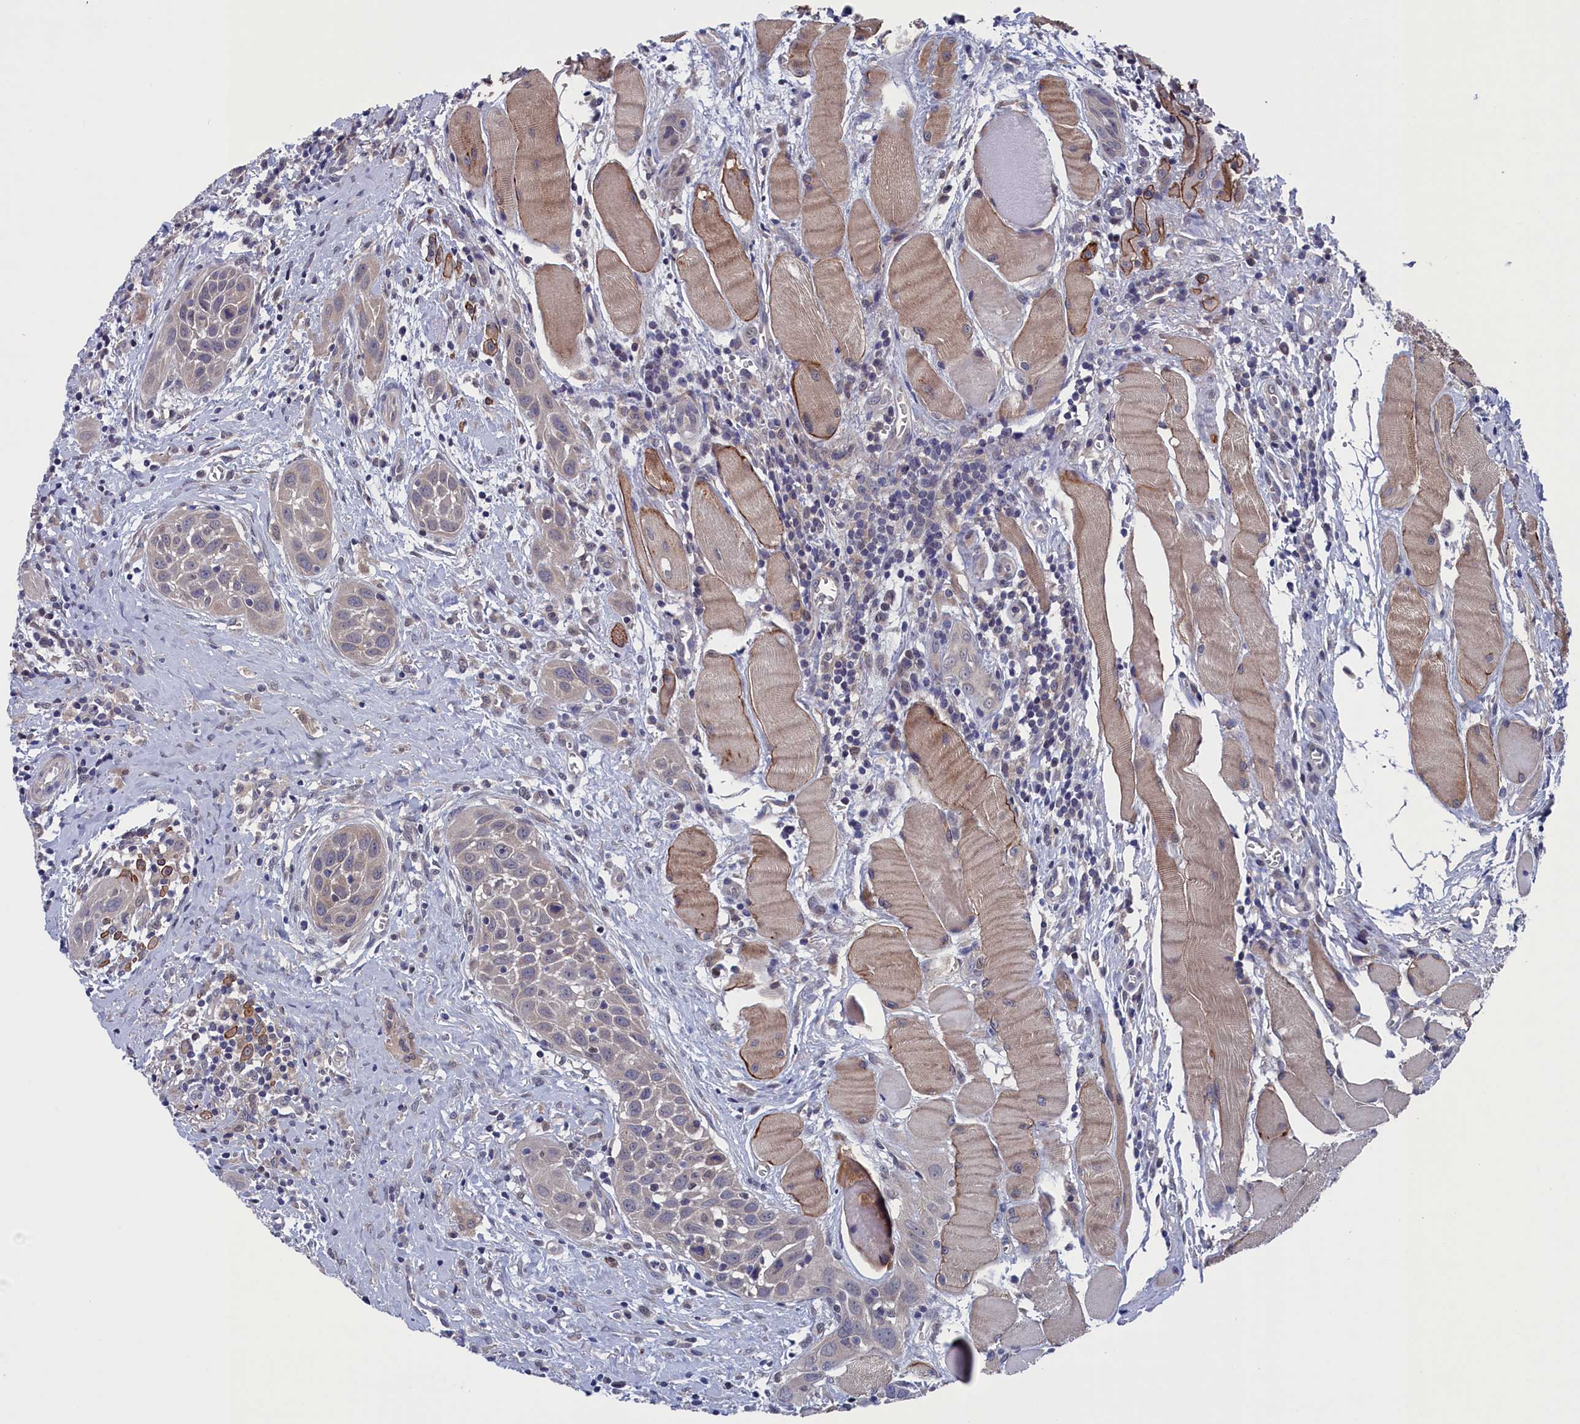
{"staining": {"intensity": "weak", "quantity": "25%-75%", "location": "cytoplasmic/membranous"}, "tissue": "head and neck cancer", "cell_type": "Tumor cells", "image_type": "cancer", "snomed": [{"axis": "morphology", "description": "Squamous cell carcinoma, NOS"}, {"axis": "topography", "description": "Oral tissue"}, {"axis": "topography", "description": "Head-Neck"}], "caption": "Tumor cells exhibit low levels of weak cytoplasmic/membranous positivity in approximately 25%-75% of cells in human head and neck cancer.", "gene": "SPATA13", "patient": {"sex": "female", "age": 50}}